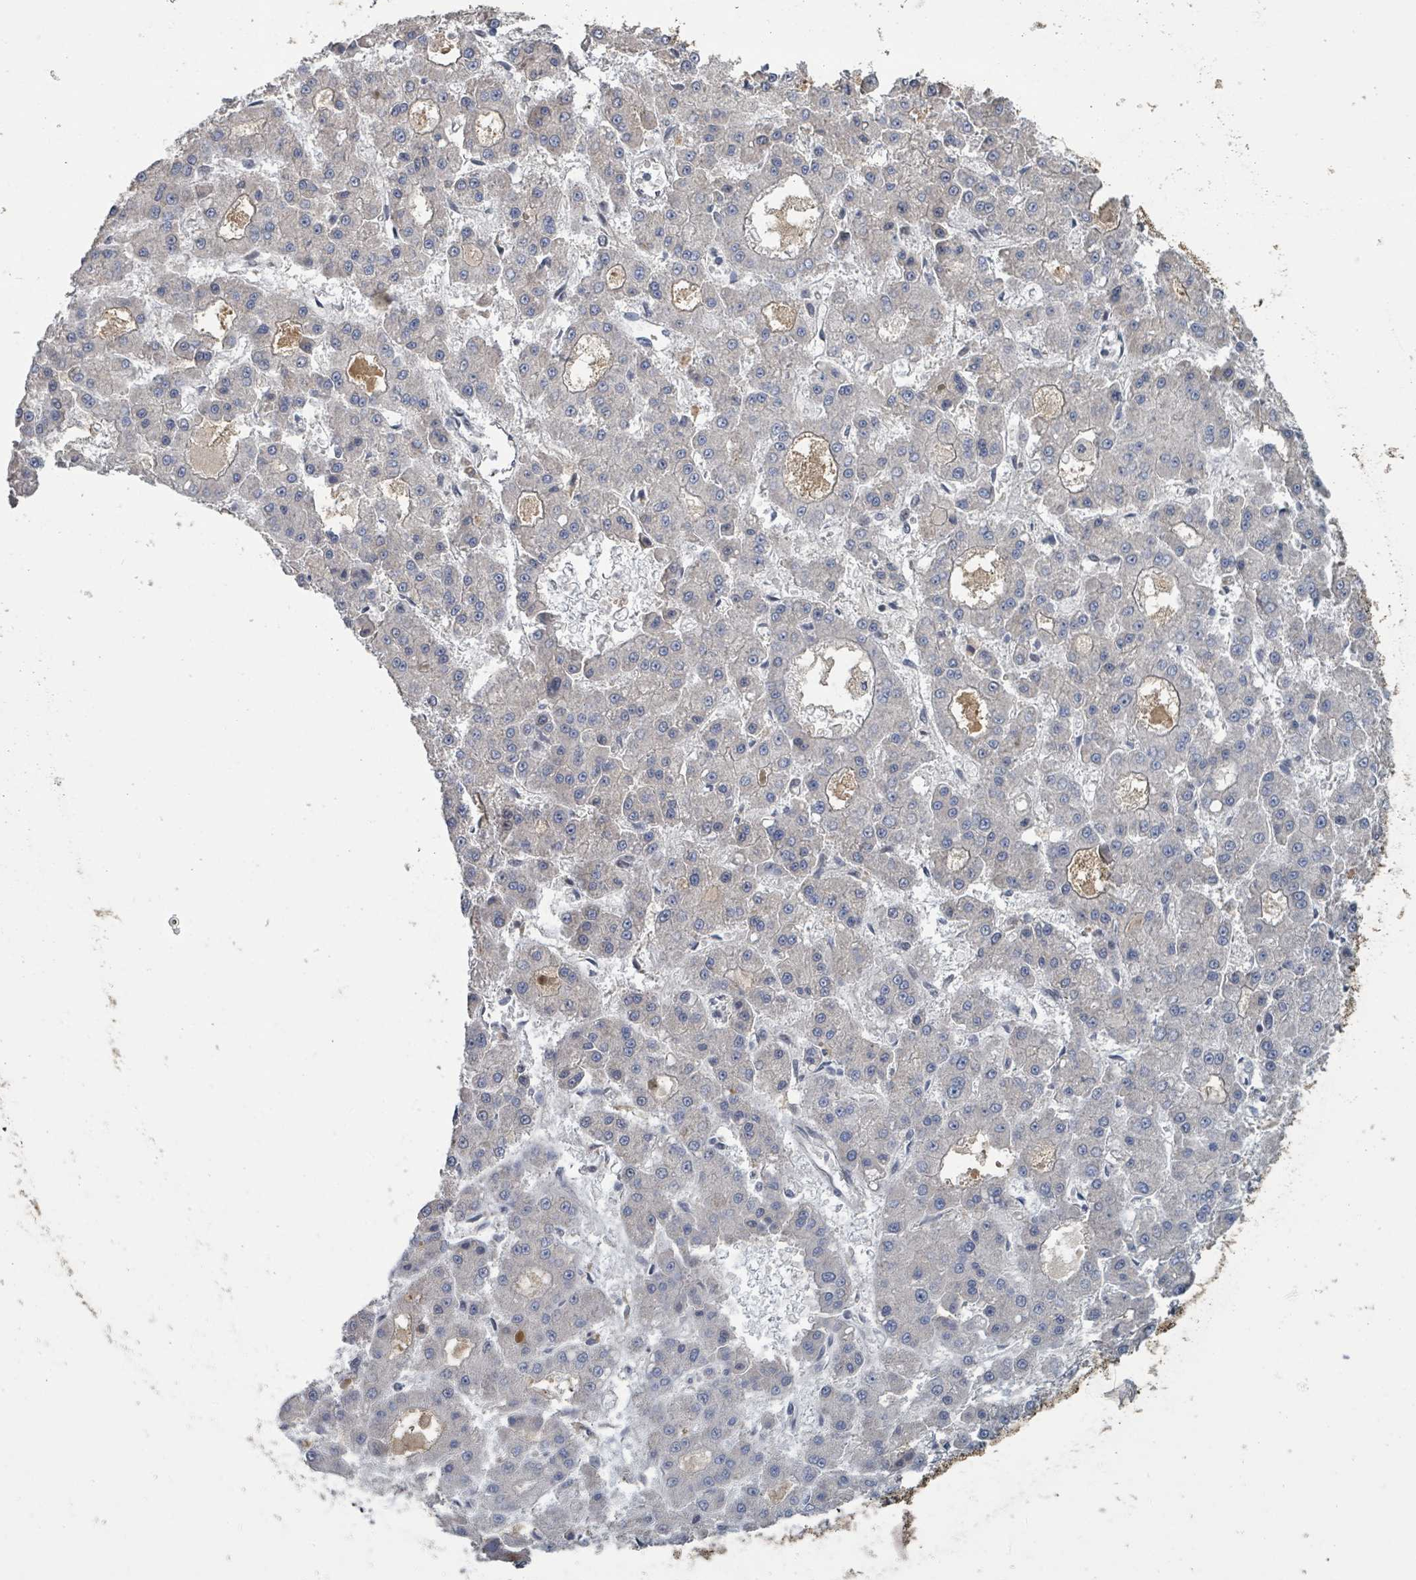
{"staining": {"intensity": "negative", "quantity": "none", "location": "none"}, "tissue": "liver cancer", "cell_type": "Tumor cells", "image_type": "cancer", "snomed": [{"axis": "morphology", "description": "Carcinoma, Hepatocellular, NOS"}, {"axis": "topography", "description": "Liver"}], "caption": "This histopathology image is of hepatocellular carcinoma (liver) stained with immunohistochemistry (IHC) to label a protein in brown with the nuclei are counter-stained blue. There is no expression in tumor cells.", "gene": "ZBTB14", "patient": {"sex": "male", "age": 70}}